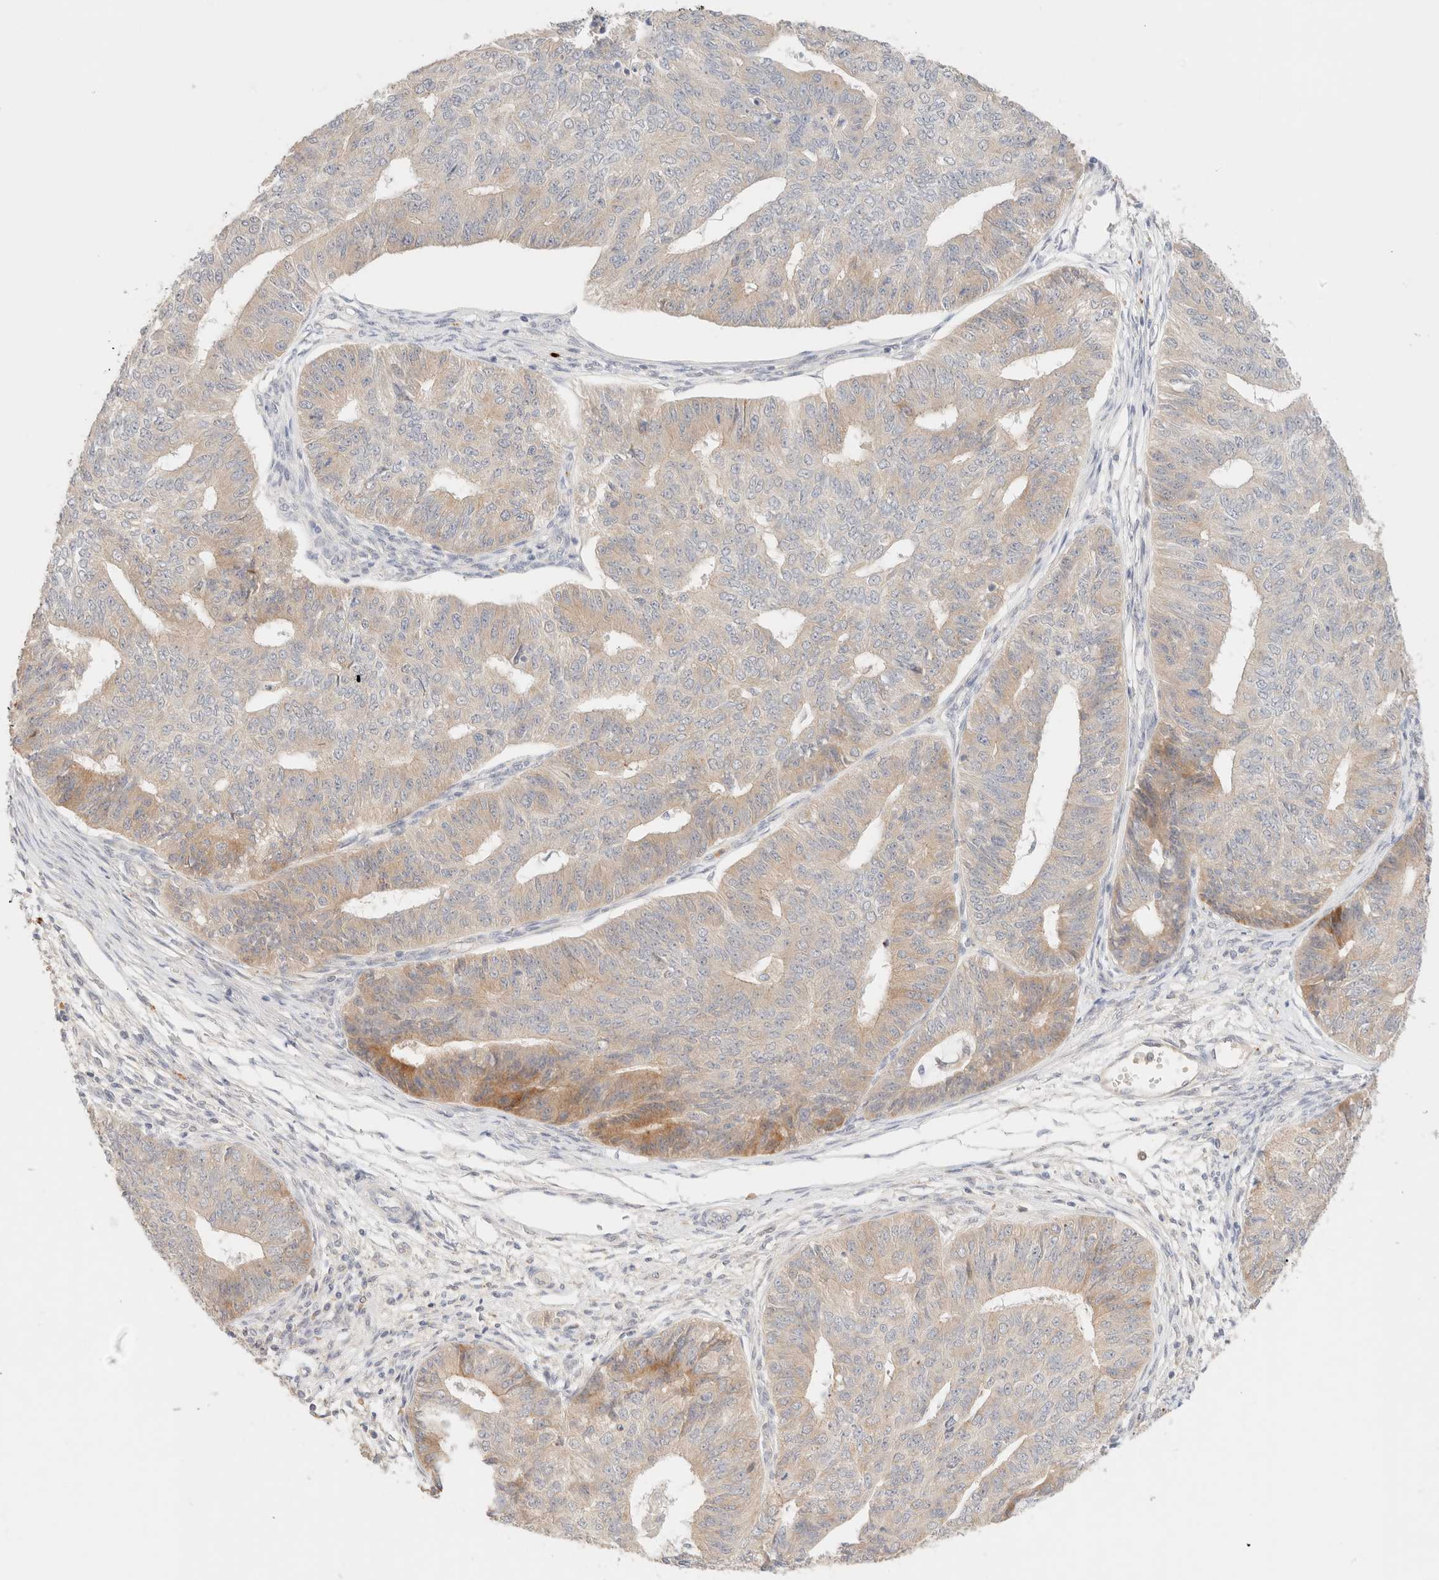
{"staining": {"intensity": "moderate", "quantity": ">75%", "location": "cytoplasmic/membranous"}, "tissue": "endometrial cancer", "cell_type": "Tumor cells", "image_type": "cancer", "snomed": [{"axis": "morphology", "description": "Adenocarcinoma, NOS"}, {"axis": "topography", "description": "Endometrium"}], "caption": "Protein analysis of endometrial cancer (adenocarcinoma) tissue demonstrates moderate cytoplasmic/membranous staining in about >75% of tumor cells.", "gene": "SGSM2", "patient": {"sex": "female", "age": 32}}